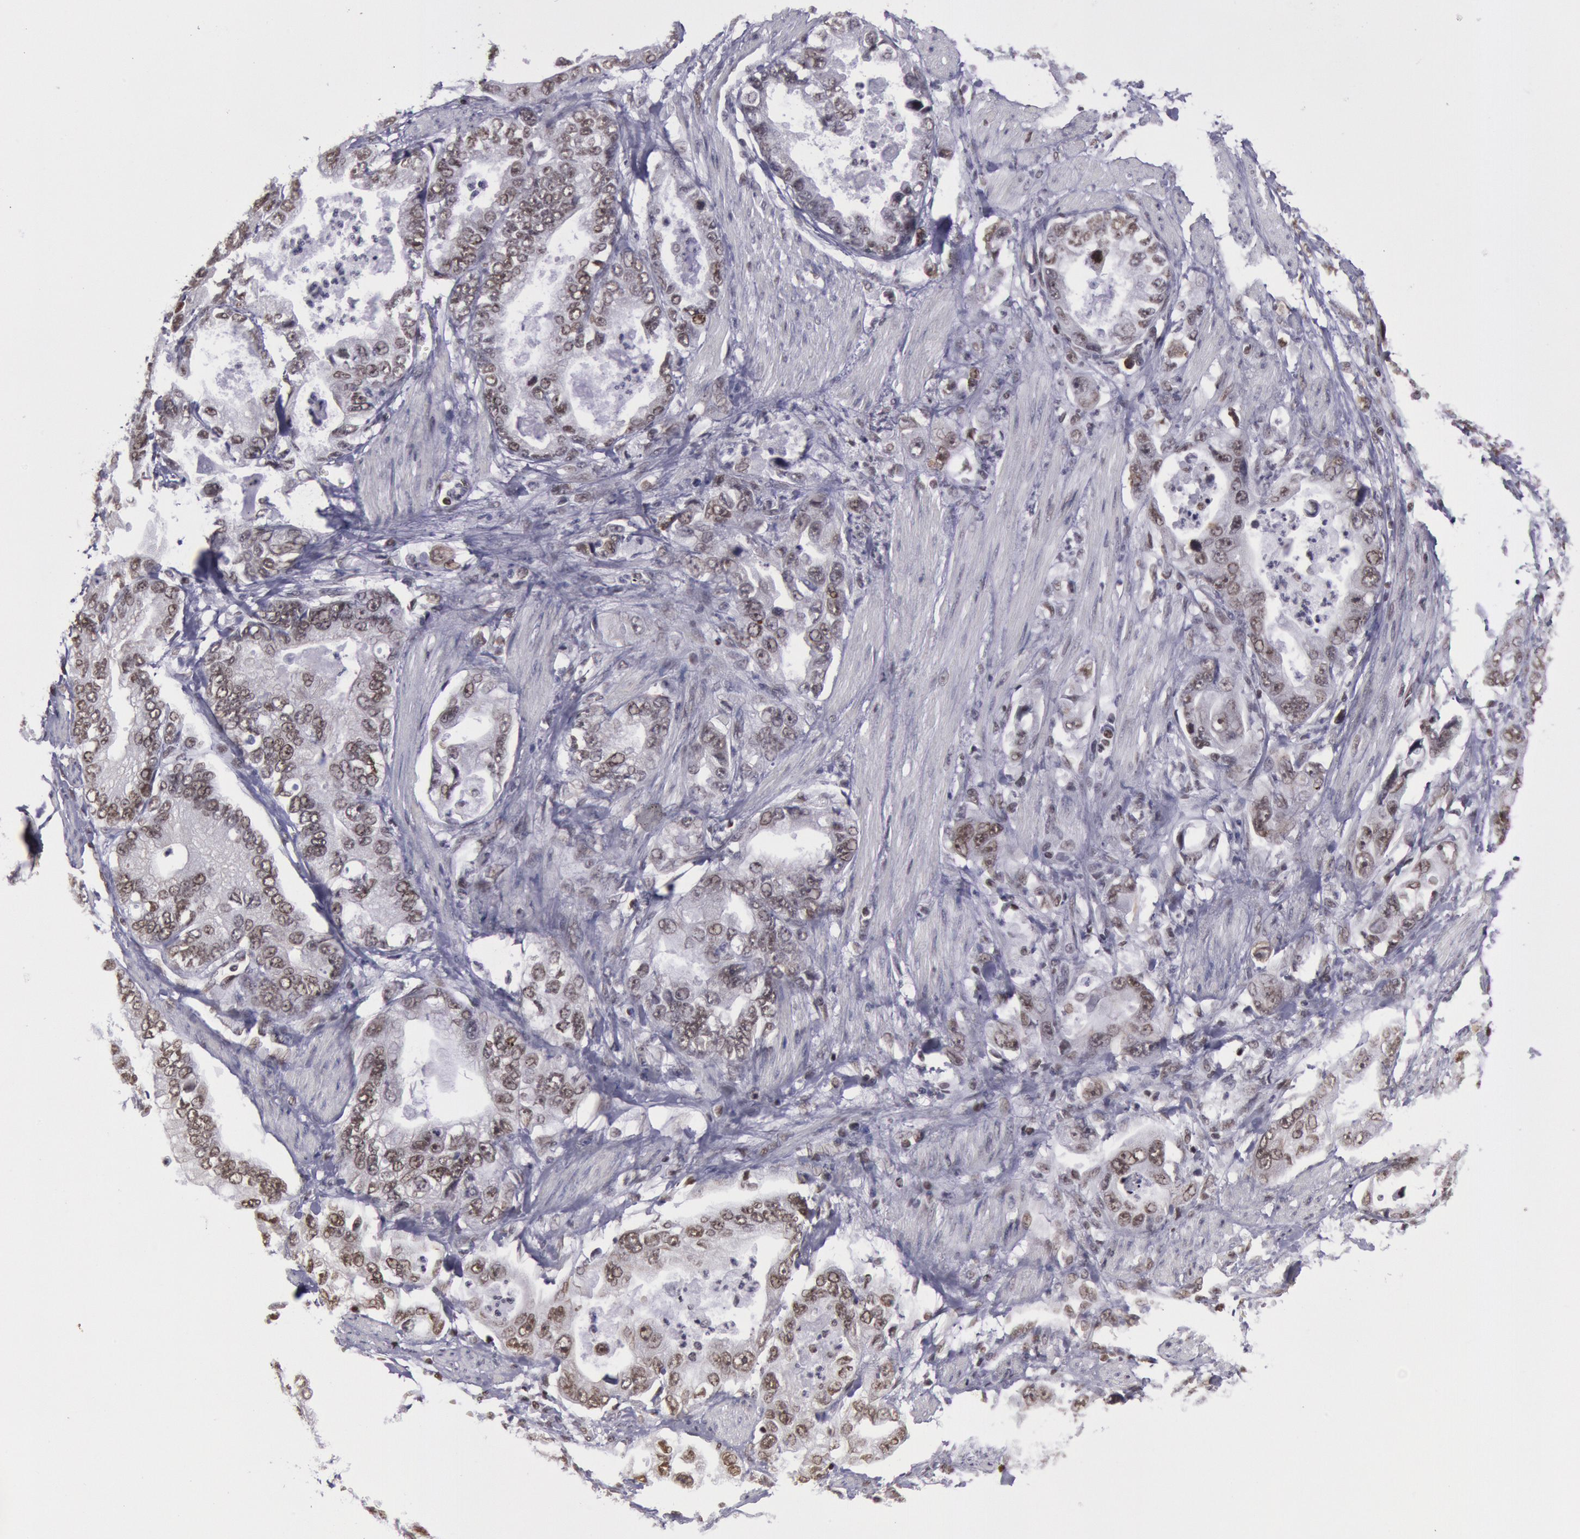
{"staining": {"intensity": "moderate", "quantity": ">75%", "location": "nuclear"}, "tissue": "stomach cancer", "cell_type": "Tumor cells", "image_type": "cancer", "snomed": [{"axis": "morphology", "description": "Adenocarcinoma, NOS"}, {"axis": "topography", "description": "Pancreas"}, {"axis": "topography", "description": "Stomach, upper"}], "caption": "A brown stain labels moderate nuclear staining of a protein in stomach adenocarcinoma tumor cells.", "gene": "NKAP", "patient": {"sex": "male", "age": 77}}